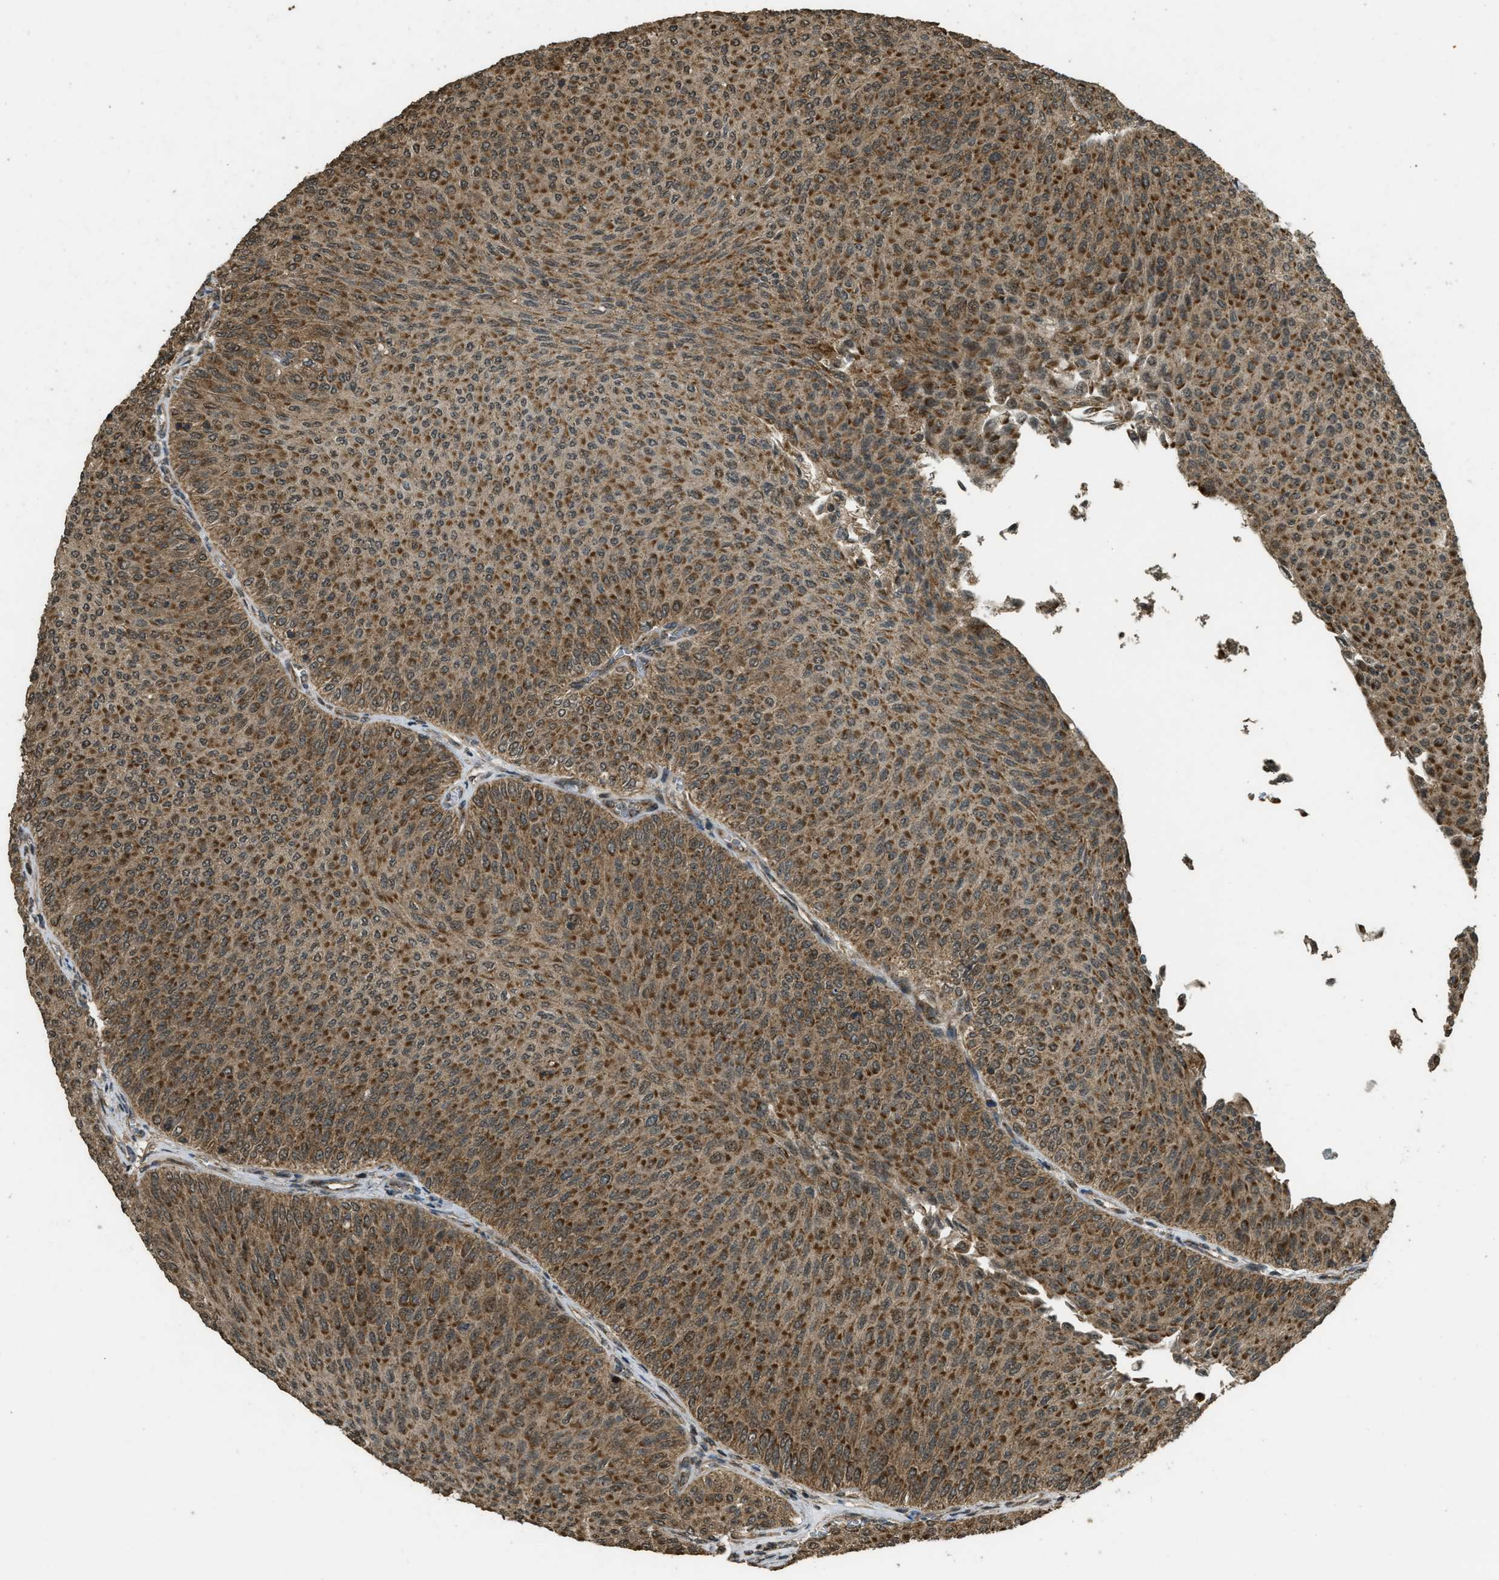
{"staining": {"intensity": "moderate", "quantity": ">75%", "location": "cytoplasmic/membranous"}, "tissue": "urothelial cancer", "cell_type": "Tumor cells", "image_type": "cancer", "snomed": [{"axis": "morphology", "description": "Urothelial carcinoma, Low grade"}, {"axis": "topography", "description": "Urinary bladder"}], "caption": "Protein staining exhibits moderate cytoplasmic/membranous expression in about >75% of tumor cells in low-grade urothelial carcinoma.", "gene": "CTPS1", "patient": {"sex": "male", "age": 78}}